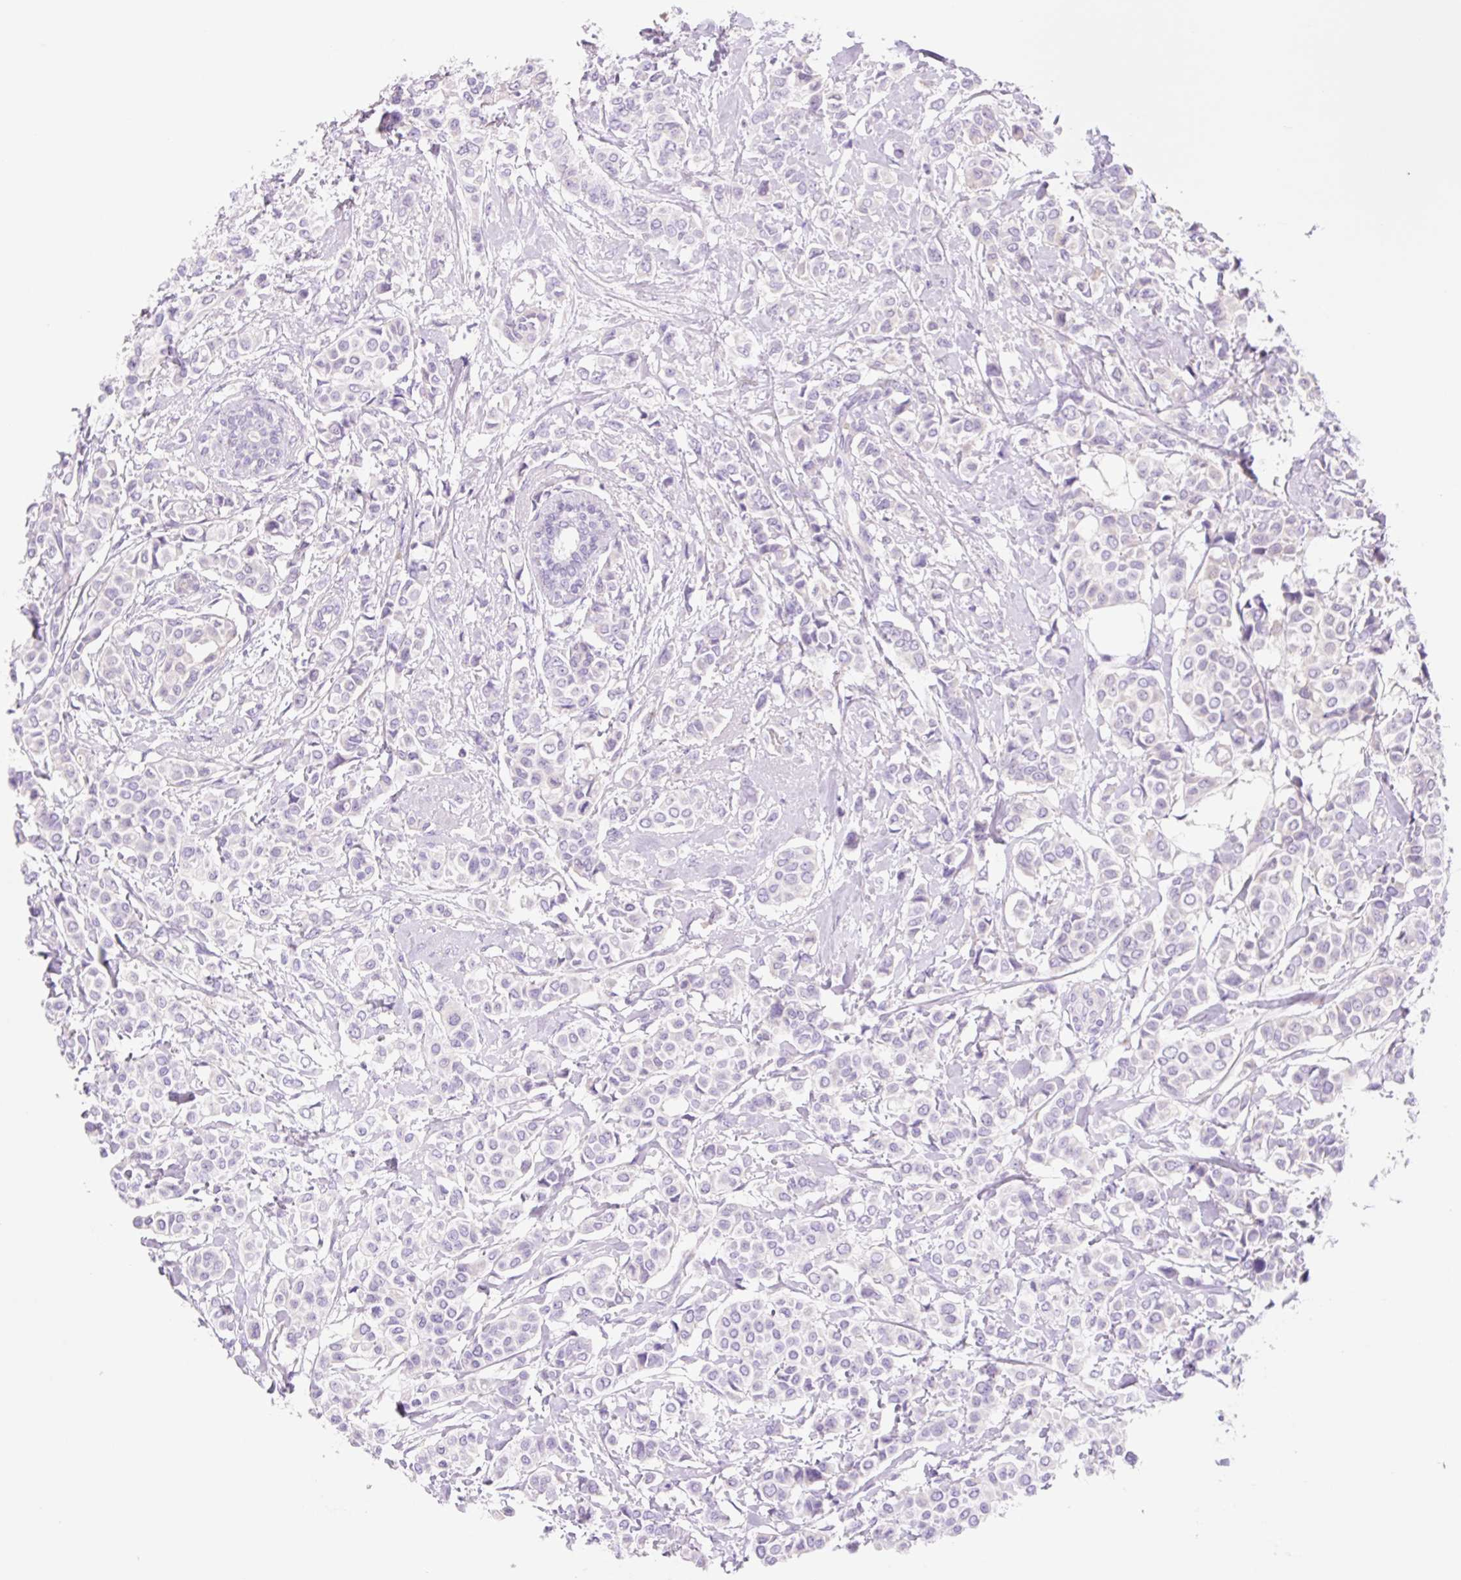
{"staining": {"intensity": "negative", "quantity": "none", "location": "none"}, "tissue": "breast cancer", "cell_type": "Tumor cells", "image_type": "cancer", "snomed": [{"axis": "morphology", "description": "Lobular carcinoma"}, {"axis": "topography", "description": "Breast"}], "caption": "A histopathology image of human breast lobular carcinoma is negative for staining in tumor cells.", "gene": "ZNF121", "patient": {"sex": "female", "age": 51}}